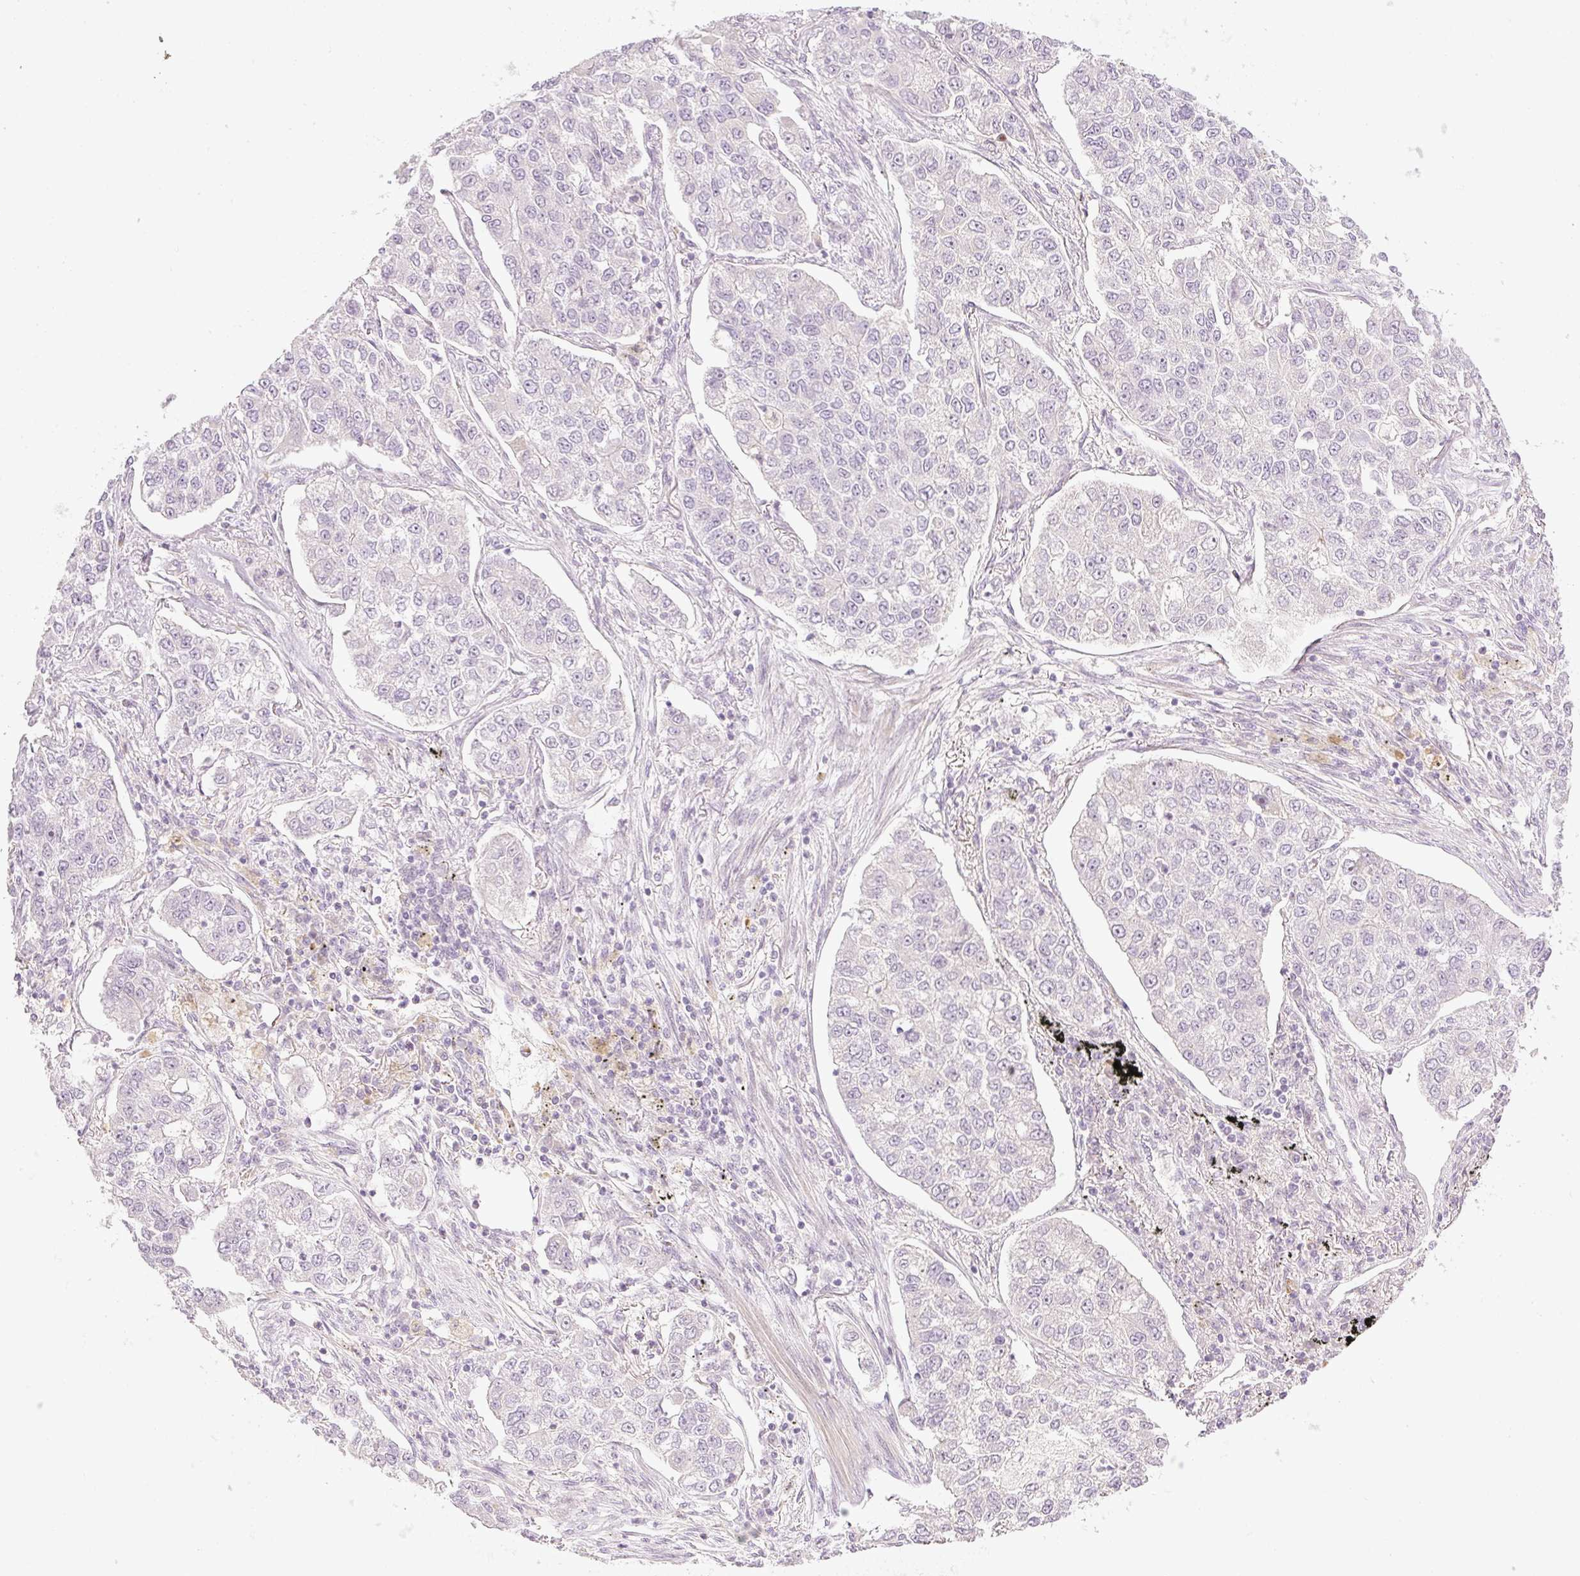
{"staining": {"intensity": "negative", "quantity": "none", "location": "none"}, "tissue": "lung cancer", "cell_type": "Tumor cells", "image_type": "cancer", "snomed": [{"axis": "morphology", "description": "Adenocarcinoma, NOS"}, {"axis": "topography", "description": "Lung"}], "caption": "This is an IHC image of lung cancer. There is no expression in tumor cells.", "gene": "AAR2", "patient": {"sex": "male", "age": 49}}